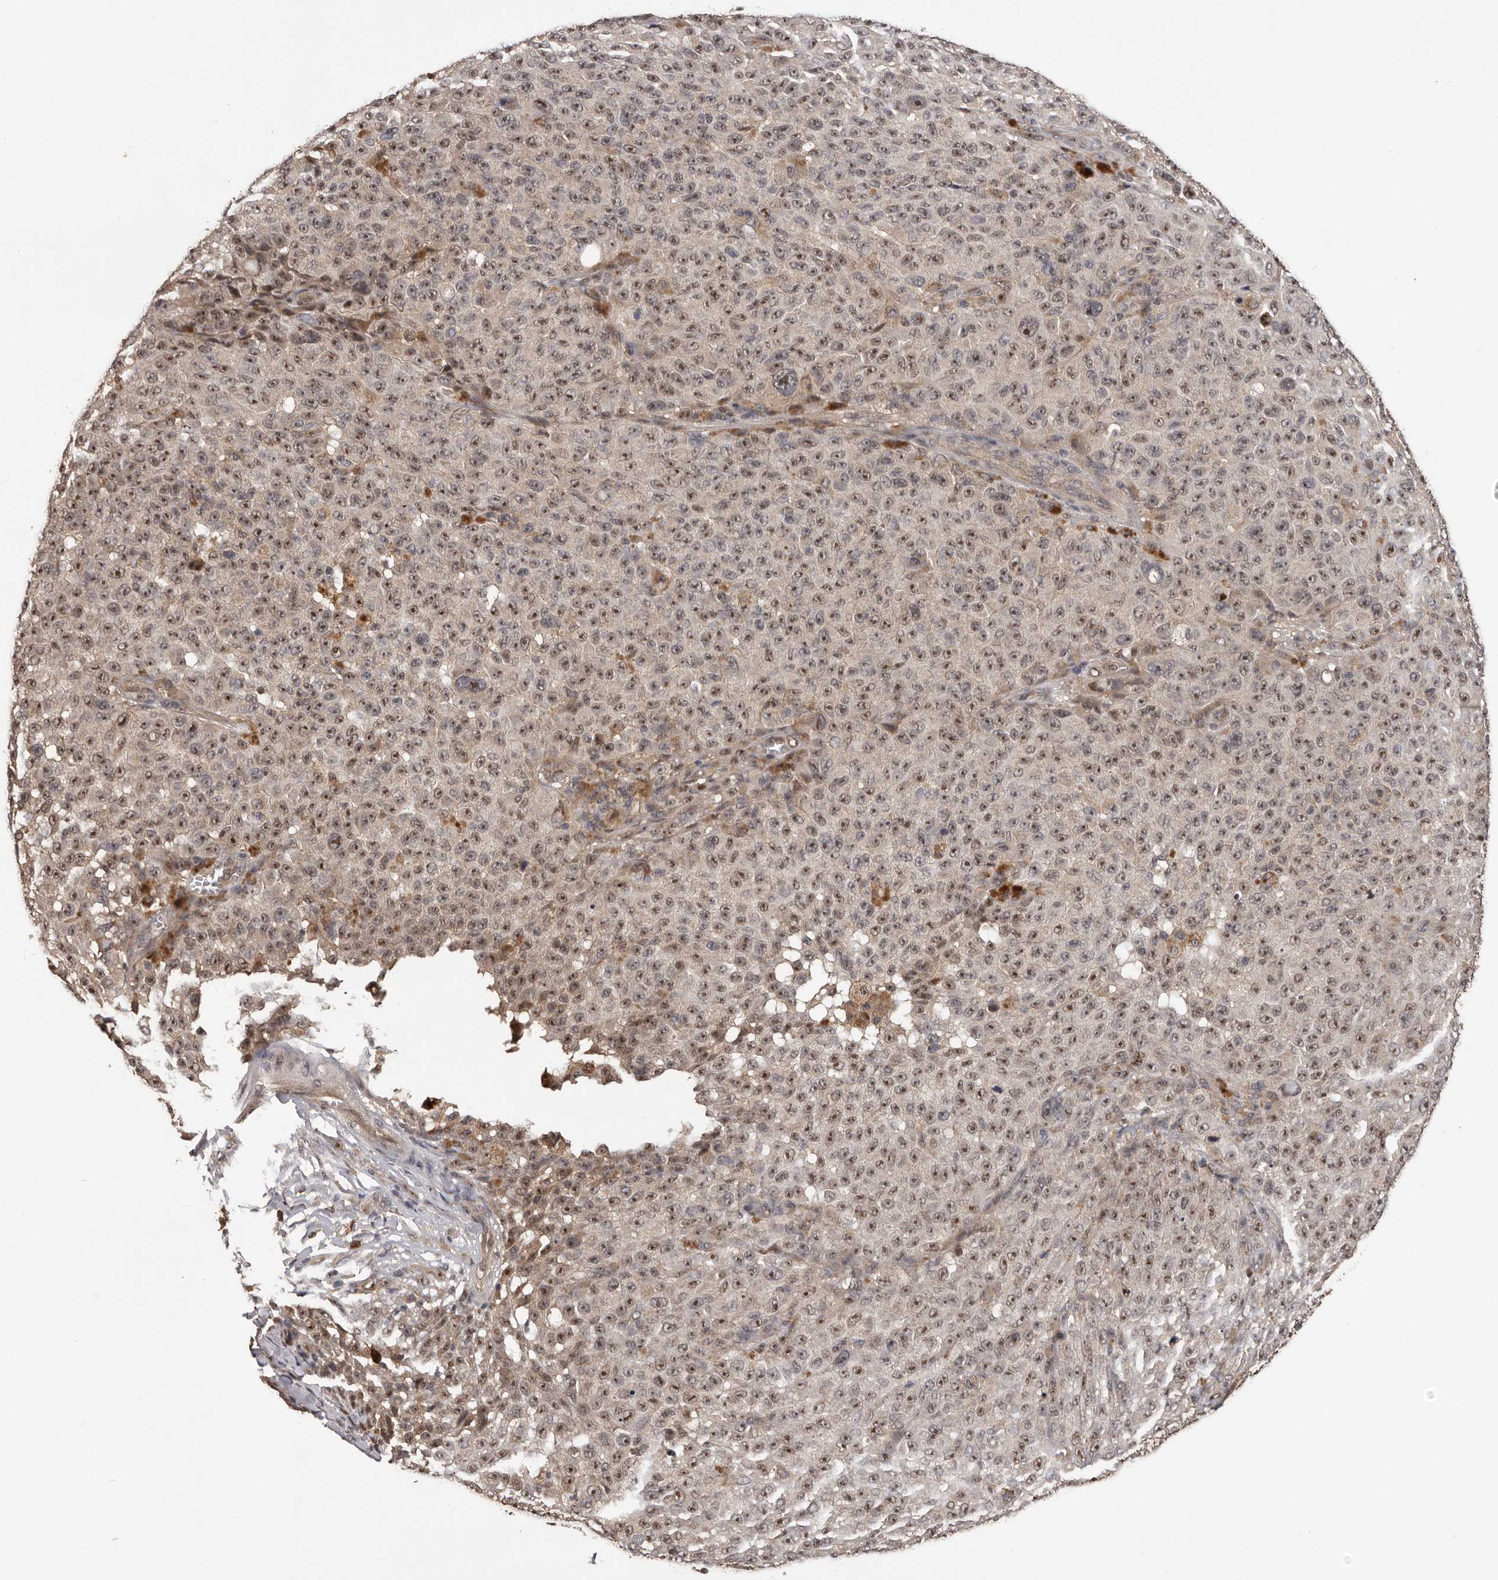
{"staining": {"intensity": "moderate", "quantity": ">75%", "location": "nuclear"}, "tissue": "melanoma", "cell_type": "Tumor cells", "image_type": "cancer", "snomed": [{"axis": "morphology", "description": "Malignant melanoma, NOS"}, {"axis": "topography", "description": "Skin"}], "caption": "Immunohistochemical staining of human malignant melanoma demonstrates moderate nuclear protein expression in about >75% of tumor cells.", "gene": "VPS37A", "patient": {"sex": "female", "age": 82}}